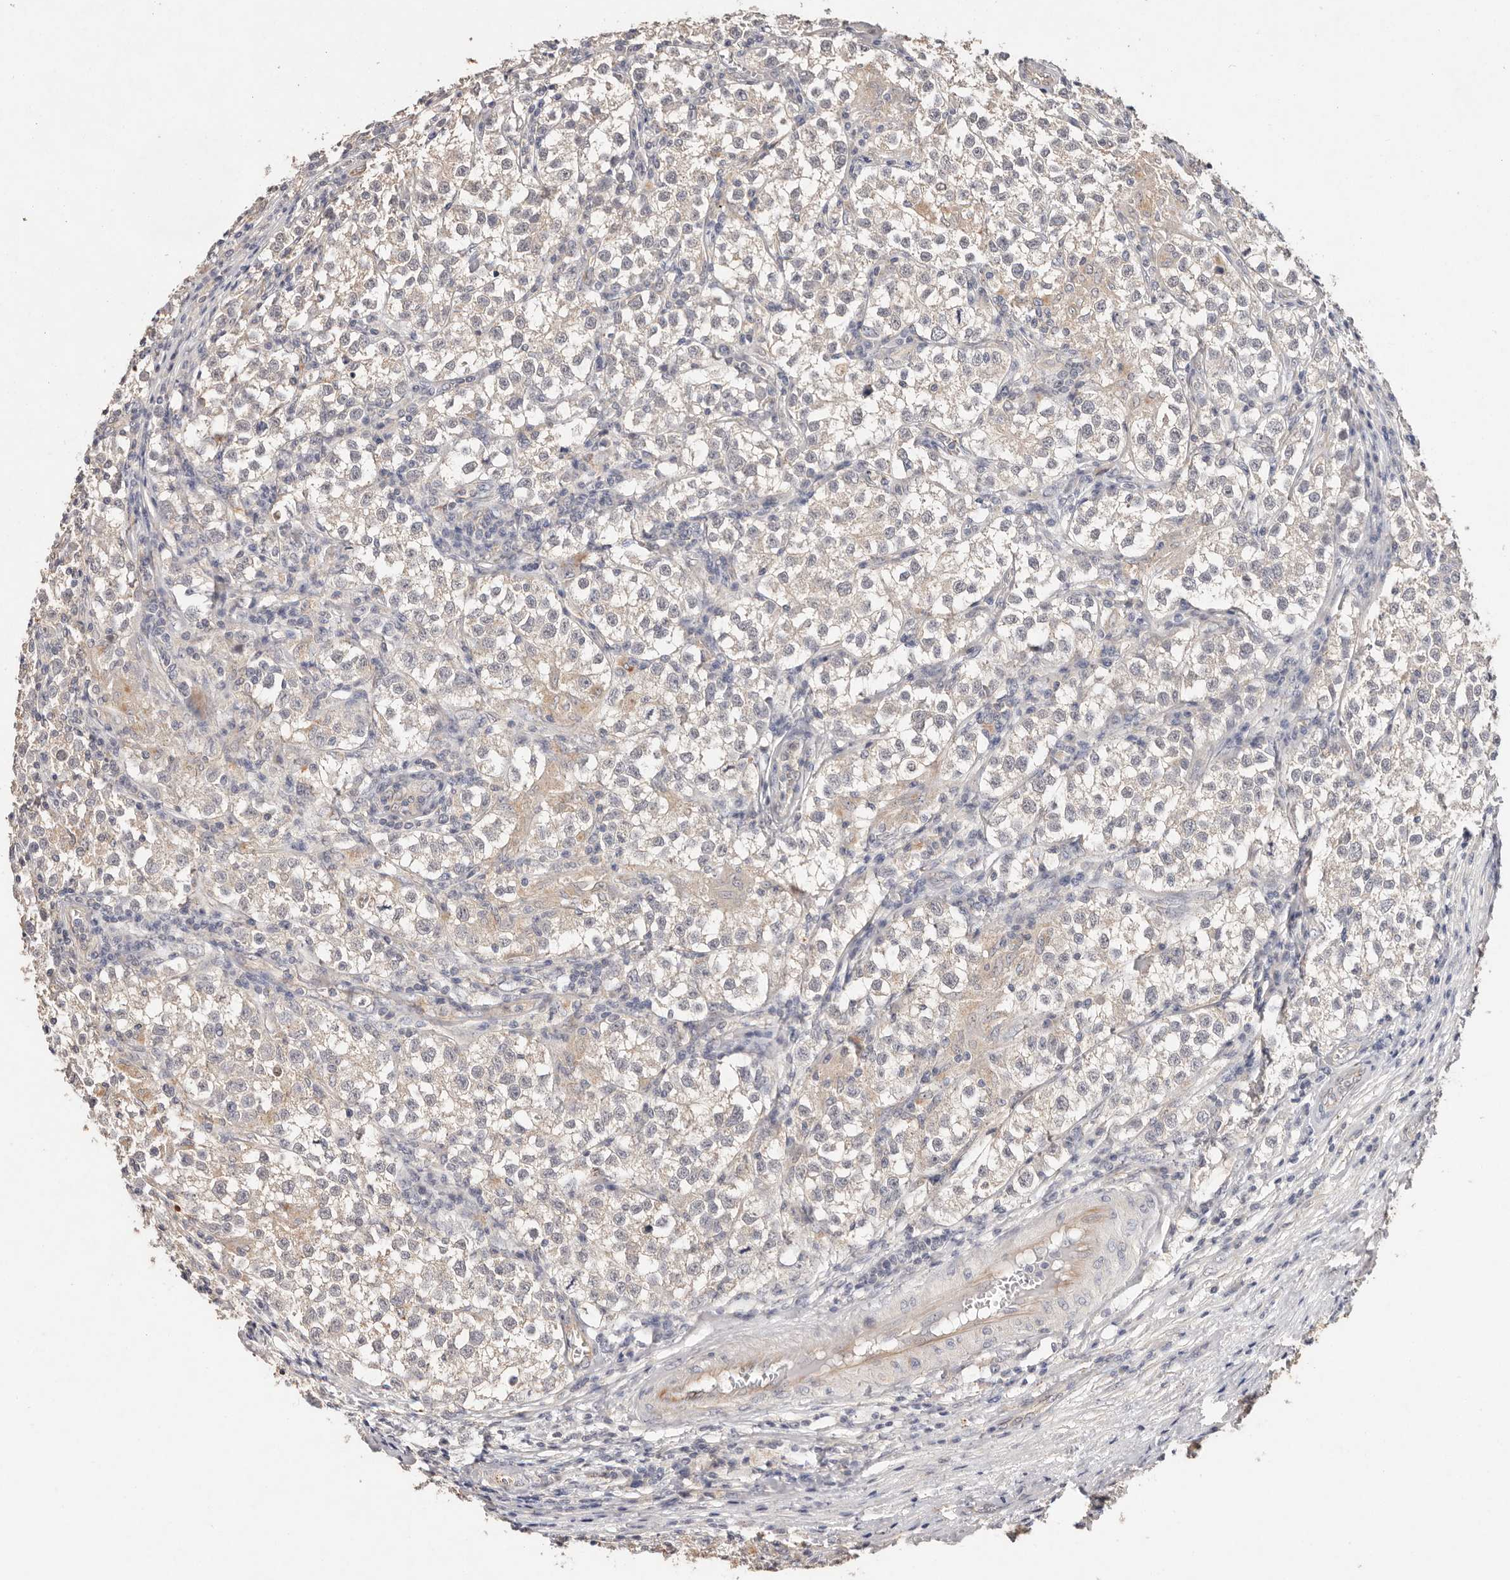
{"staining": {"intensity": "negative", "quantity": "none", "location": "none"}, "tissue": "testis cancer", "cell_type": "Tumor cells", "image_type": "cancer", "snomed": [{"axis": "morphology", "description": "Seminoma, NOS"}, {"axis": "morphology", "description": "Carcinoma, Embryonal, NOS"}, {"axis": "topography", "description": "Testis"}], "caption": "This image is of testis cancer (seminoma) stained with IHC to label a protein in brown with the nuclei are counter-stained blue. There is no expression in tumor cells.", "gene": "THBS3", "patient": {"sex": "male", "age": 43}}